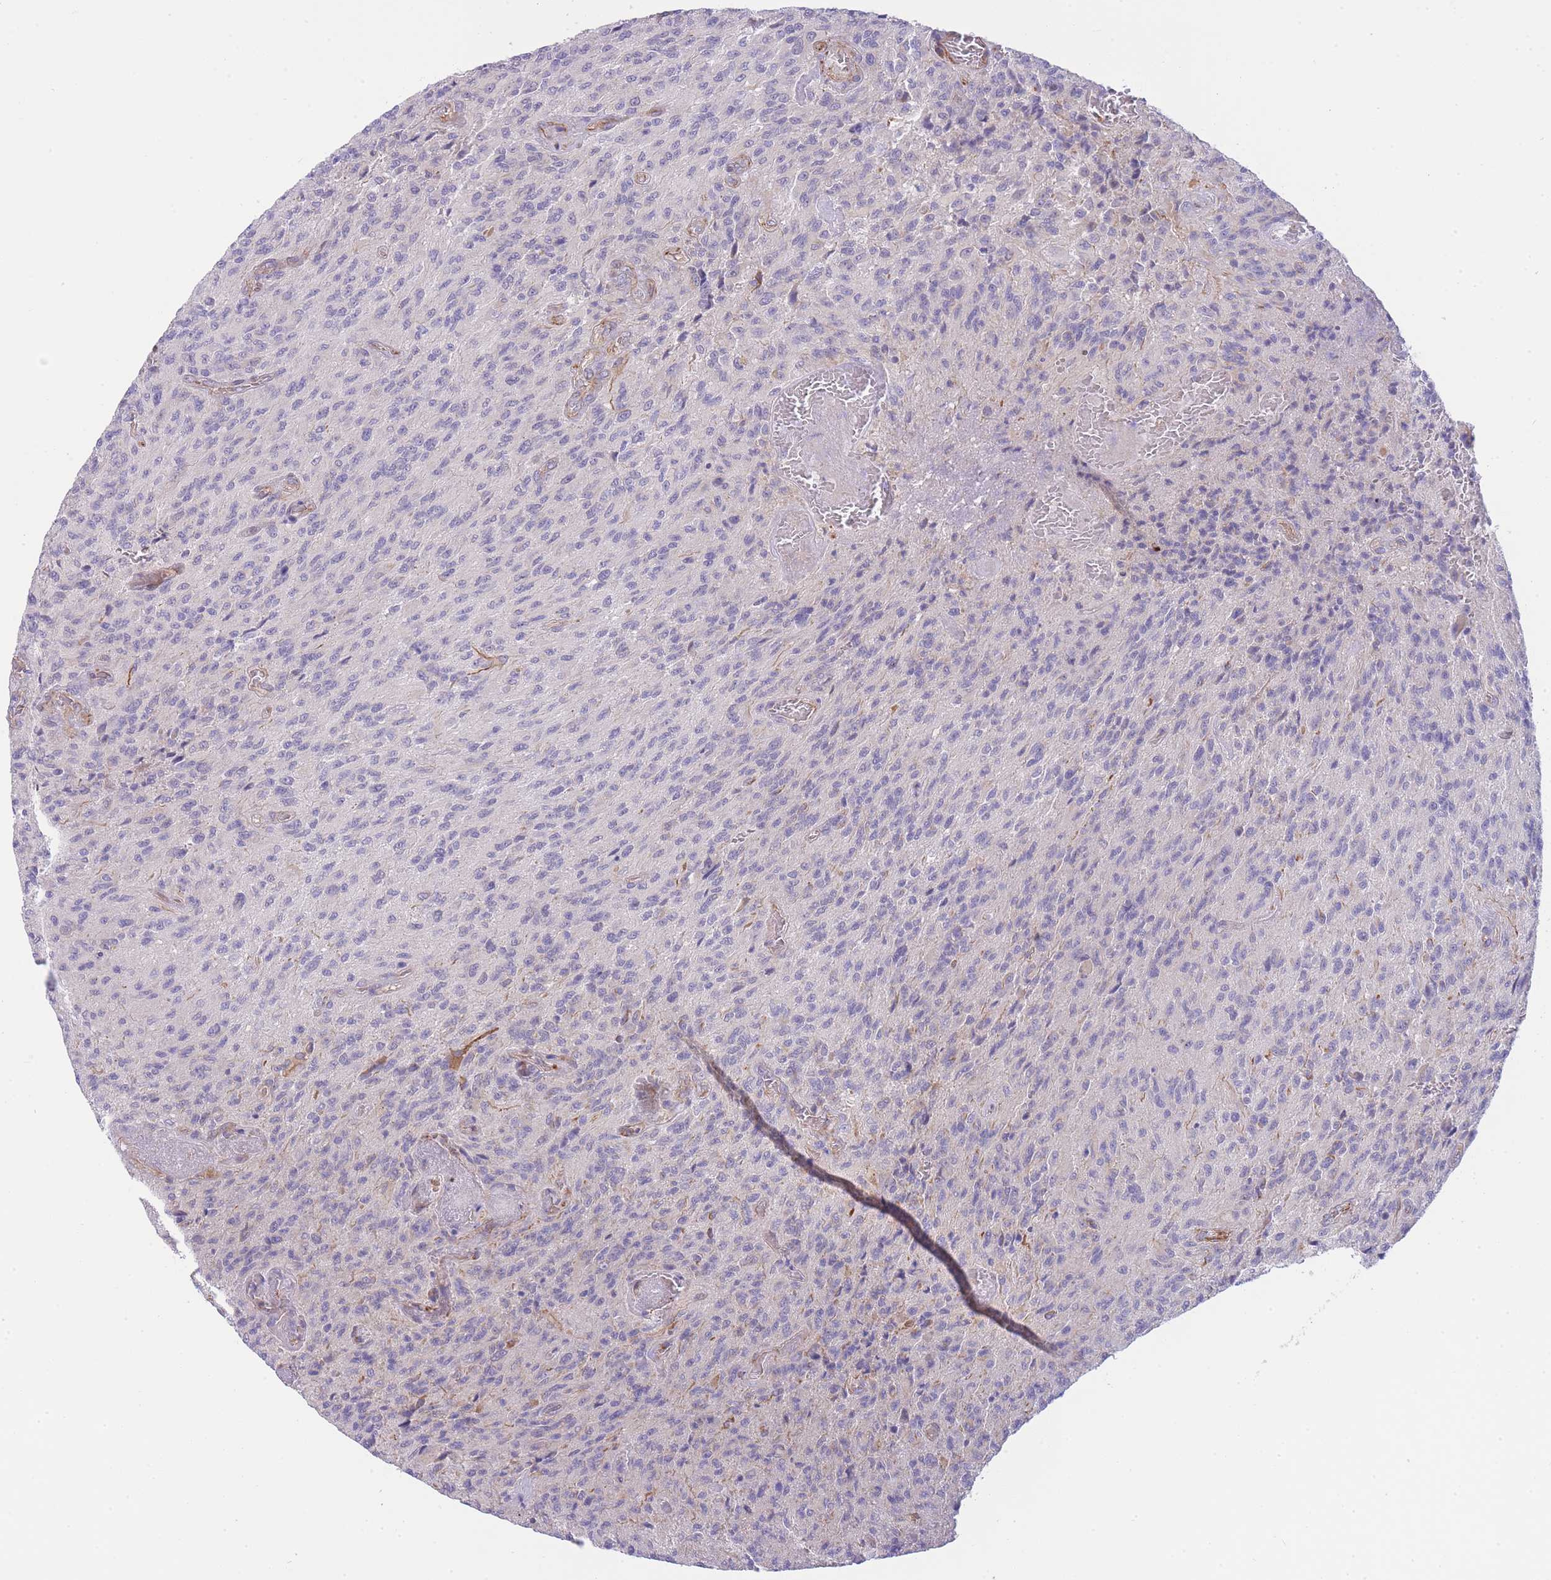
{"staining": {"intensity": "negative", "quantity": "none", "location": "none"}, "tissue": "glioma", "cell_type": "Tumor cells", "image_type": "cancer", "snomed": [{"axis": "morphology", "description": "Normal tissue, NOS"}, {"axis": "morphology", "description": "Glioma, malignant, High grade"}, {"axis": "topography", "description": "Cerebral cortex"}], "caption": "Image shows no protein expression in tumor cells of high-grade glioma (malignant) tissue.", "gene": "ECPAS", "patient": {"sex": "male", "age": 56}}